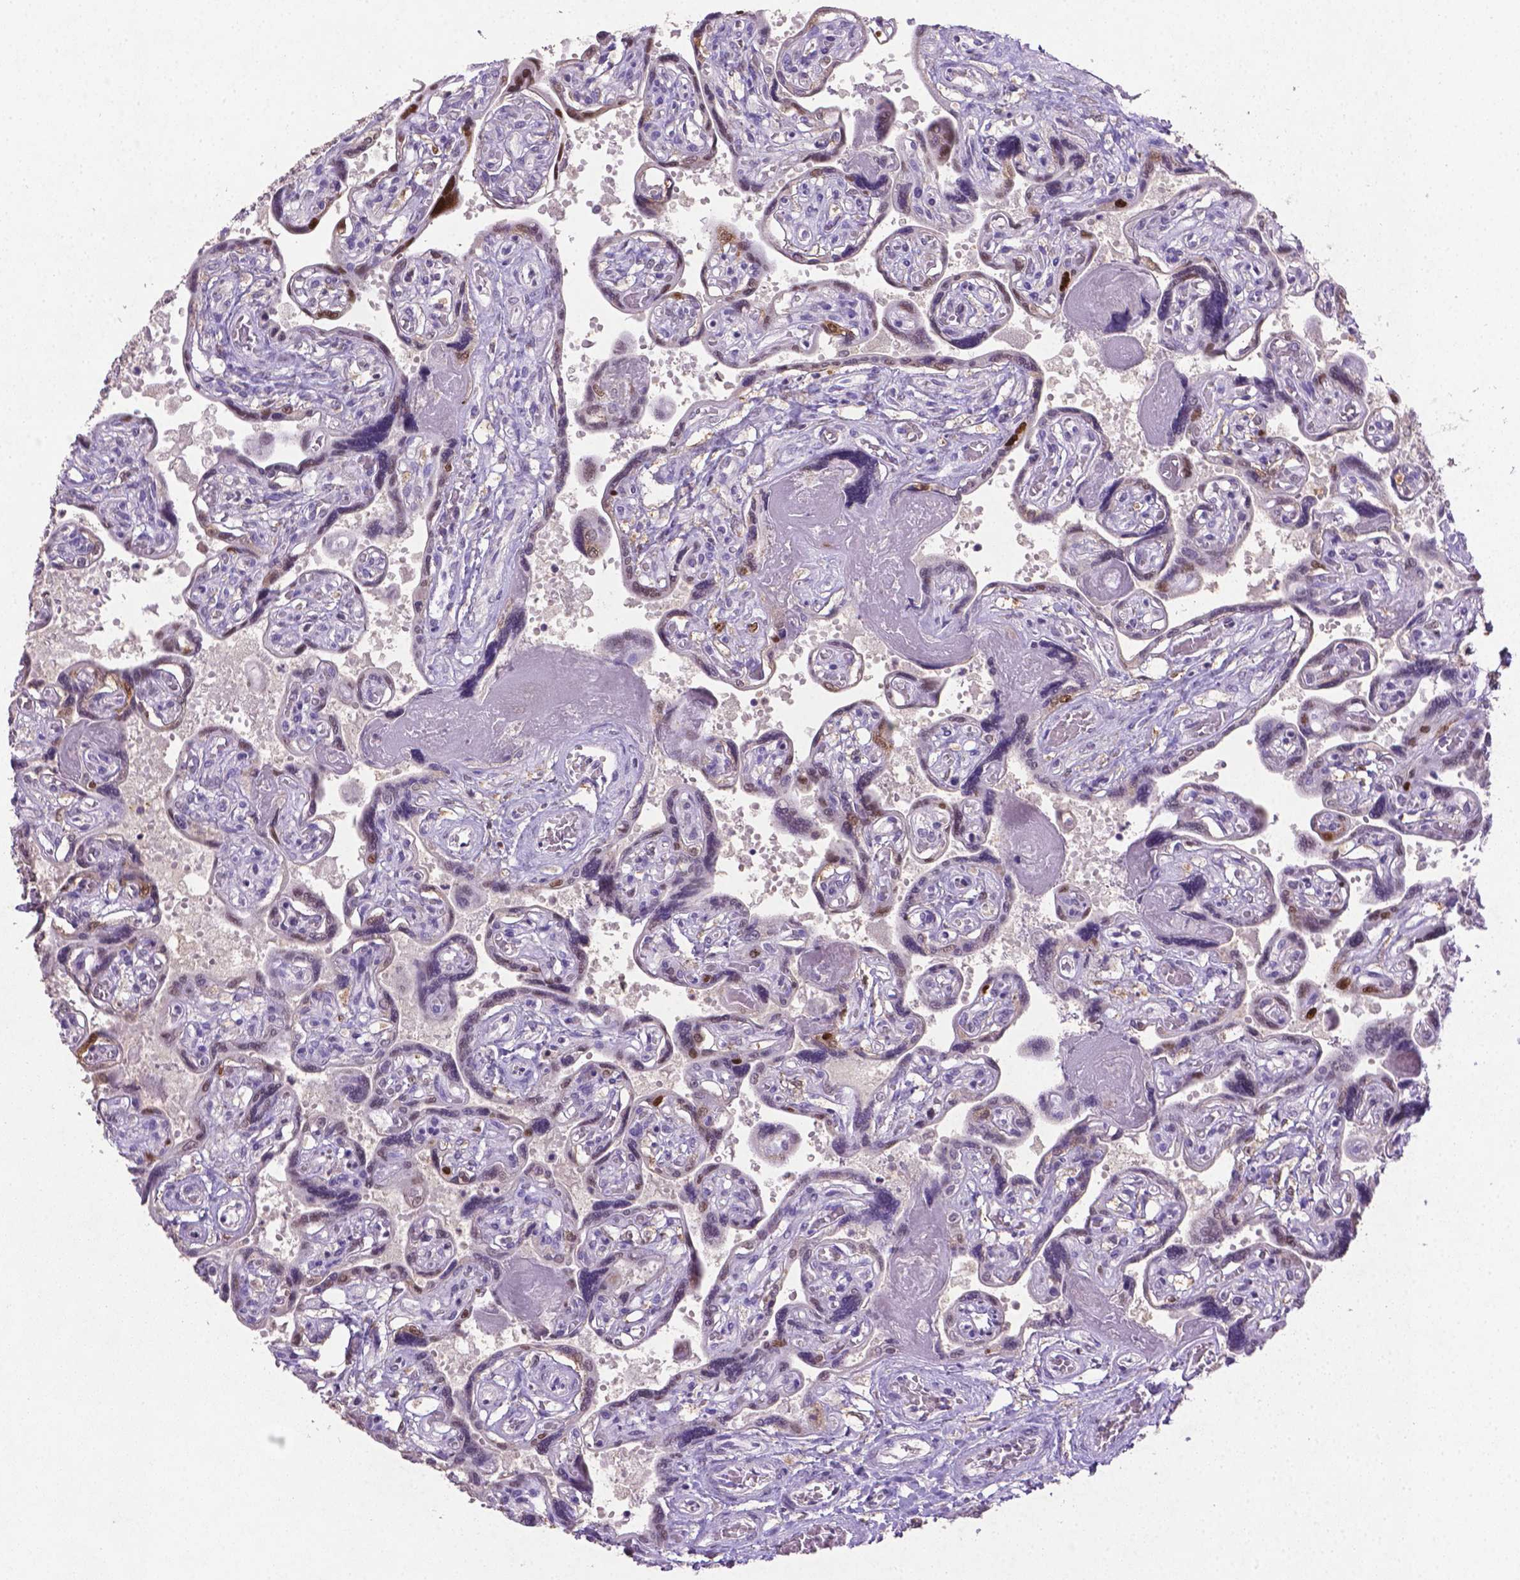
{"staining": {"intensity": "weak", "quantity": "<25%", "location": "cytoplasmic/membranous"}, "tissue": "placenta", "cell_type": "Decidual cells", "image_type": "normal", "snomed": [{"axis": "morphology", "description": "Normal tissue, NOS"}, {"axis": "topography", "description": "Placenta"}], "caption": "IHC histopathology image of normal placenta stained for a protein (brown), which demonstrates no positivity in decidual cells.", "gene": "CDKN1A", "patient": {"sex": "female", "age": 32}}